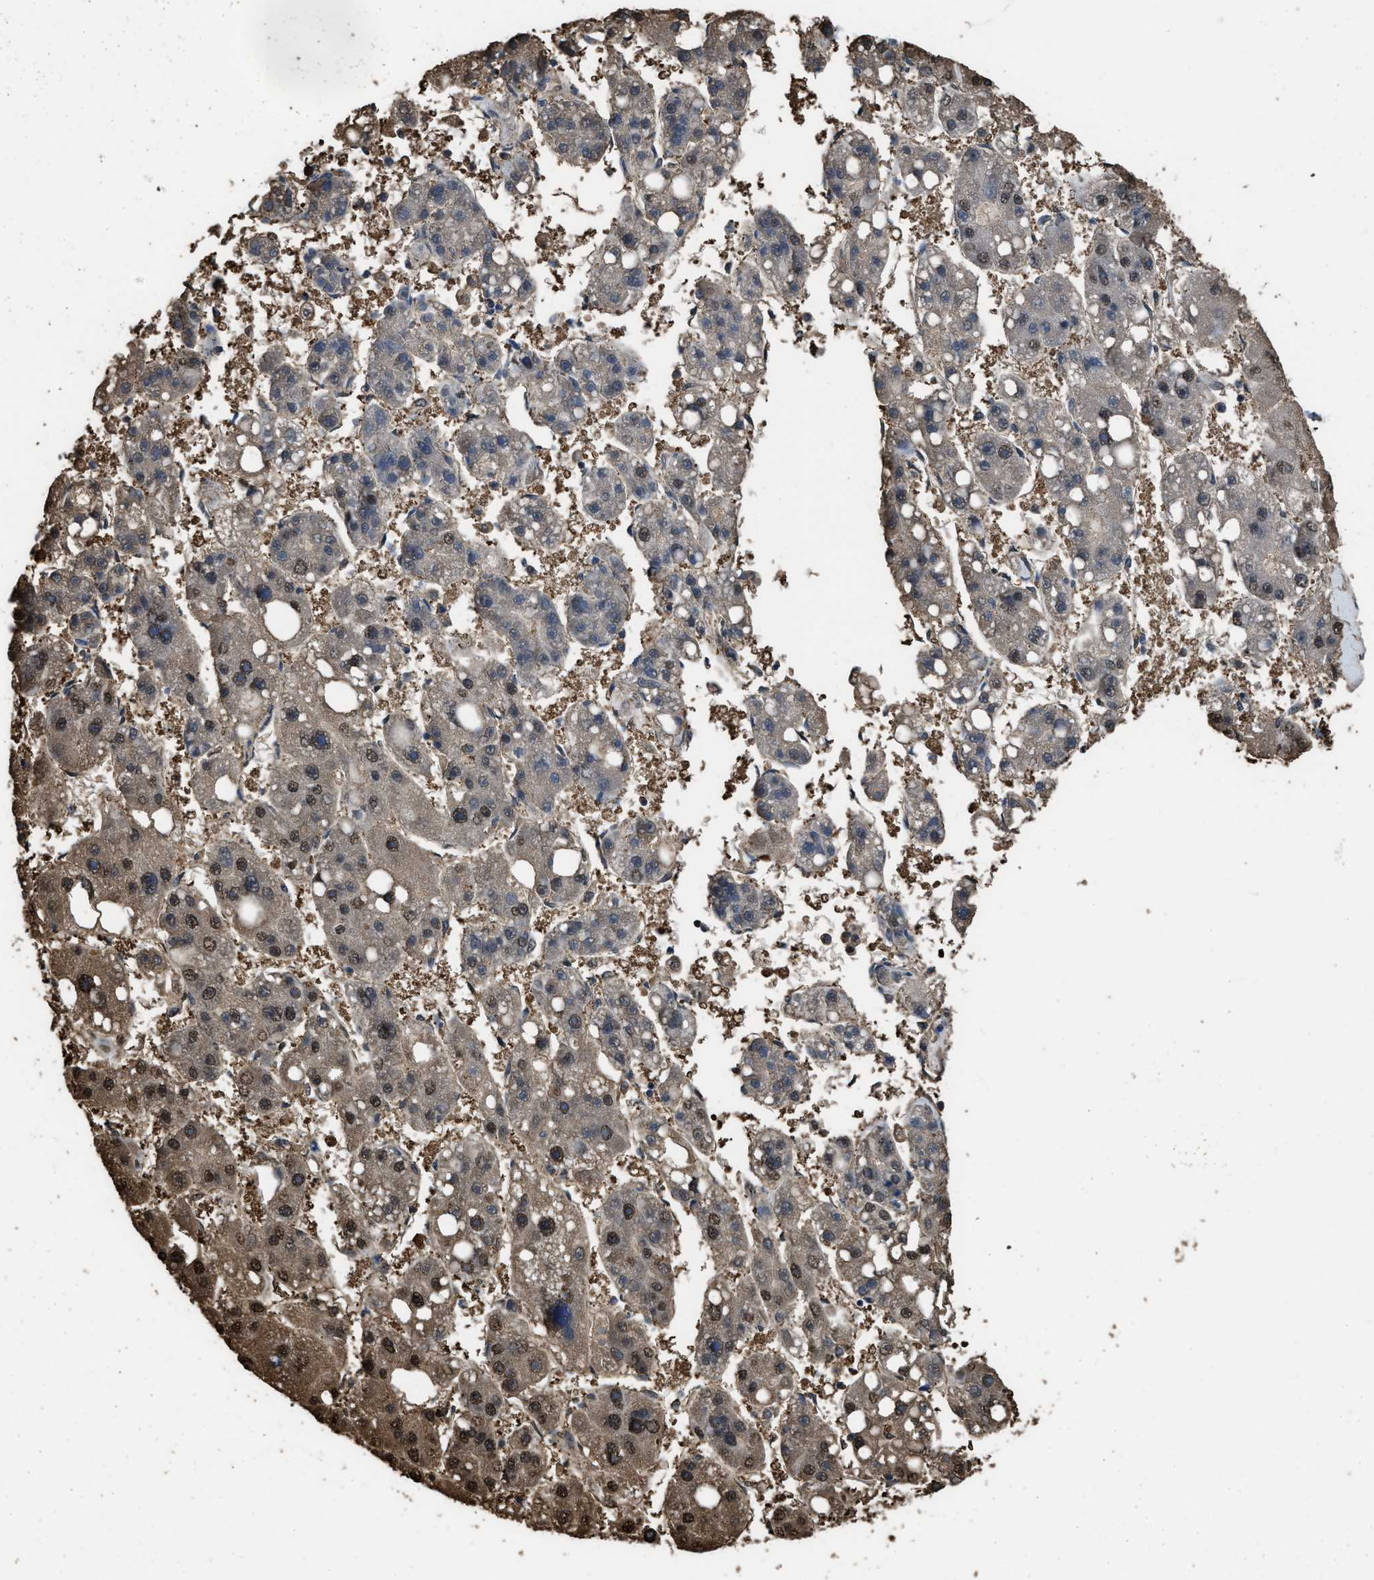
{"staining": {"intensity": "moderate", "quantity": "25%-75%", "location": "cytoplasmic/membranous,nuclear"}, "tissue": "liver cancer", "cell_type": "Tumor cells", "image_type": "cancer", "snomed": [{"axis": "morphology", "description": "Carcinoma, Hepatocellular, NOS"}, {"axis": "topography", "description": "Liver"}], "caption": "Protein staining of liver cancer tissue demonstrates moderate cytoplasmic/membranous and nuclear expression in about 25%-75% of tumor cells.", "gene": "FNTA", "patient": {"sex": "female", "age": 61}}